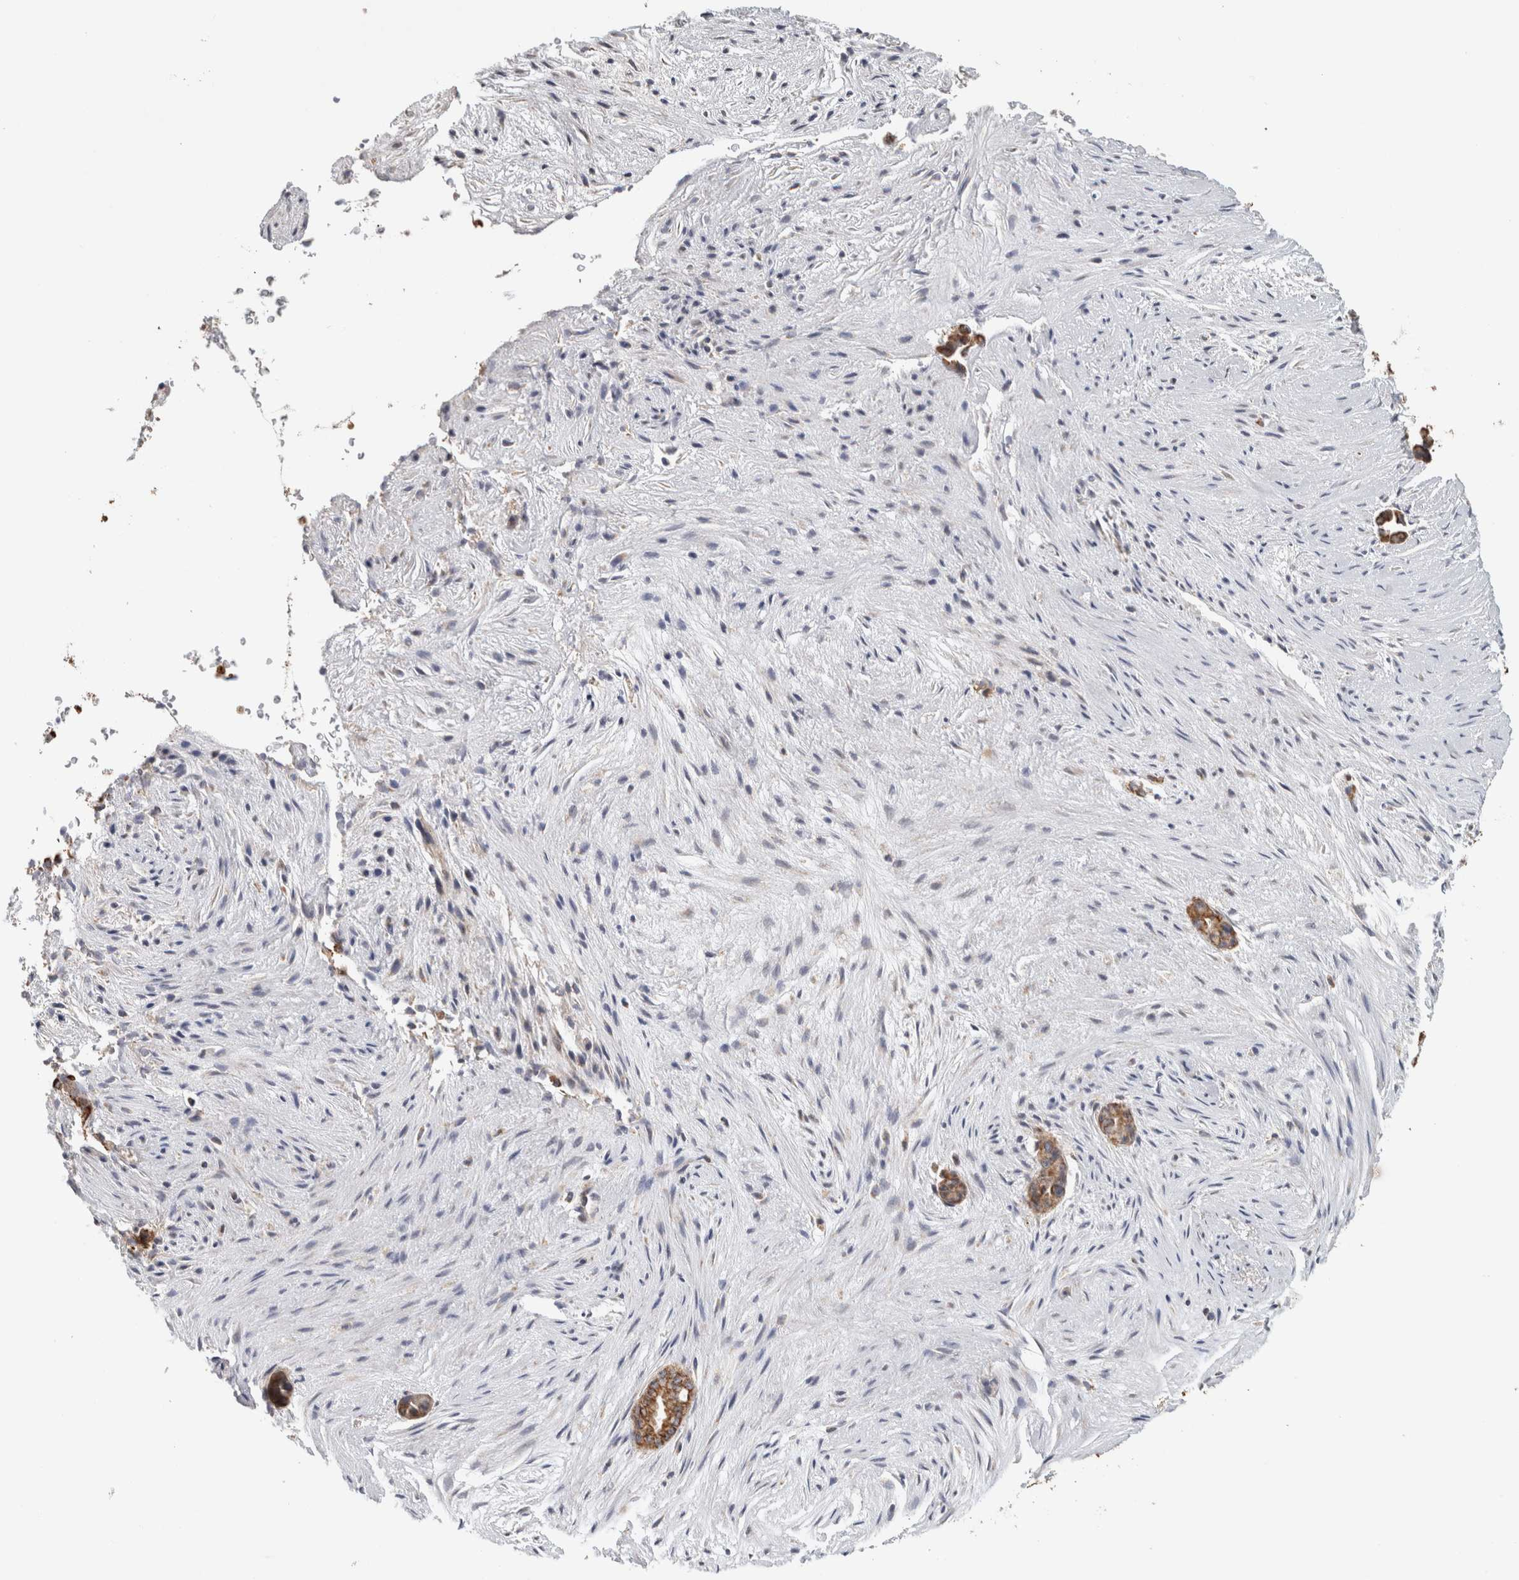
{"staining": {"intensity": "moderate", "quantity": ">75%", "location": "cytoplasmic/membranous"}, "tissue": "liver cancer", "cell_type": "Tumor cells", "image_type": "cancer", "snomed": [{"axis": "morphology", "description": "Cholangiocarcinoma"}, {"axis": "topography", "description": "Liver"}], "caption": "Protein expression analysis of human liver cancer (cholangiocarcinoma) reveals moderate cytoplasmic/membranous positivity in approximately >75% of tumor cells.", "gene": "ST8SIA1", "patient": {"sex": "female", "age": 55}}